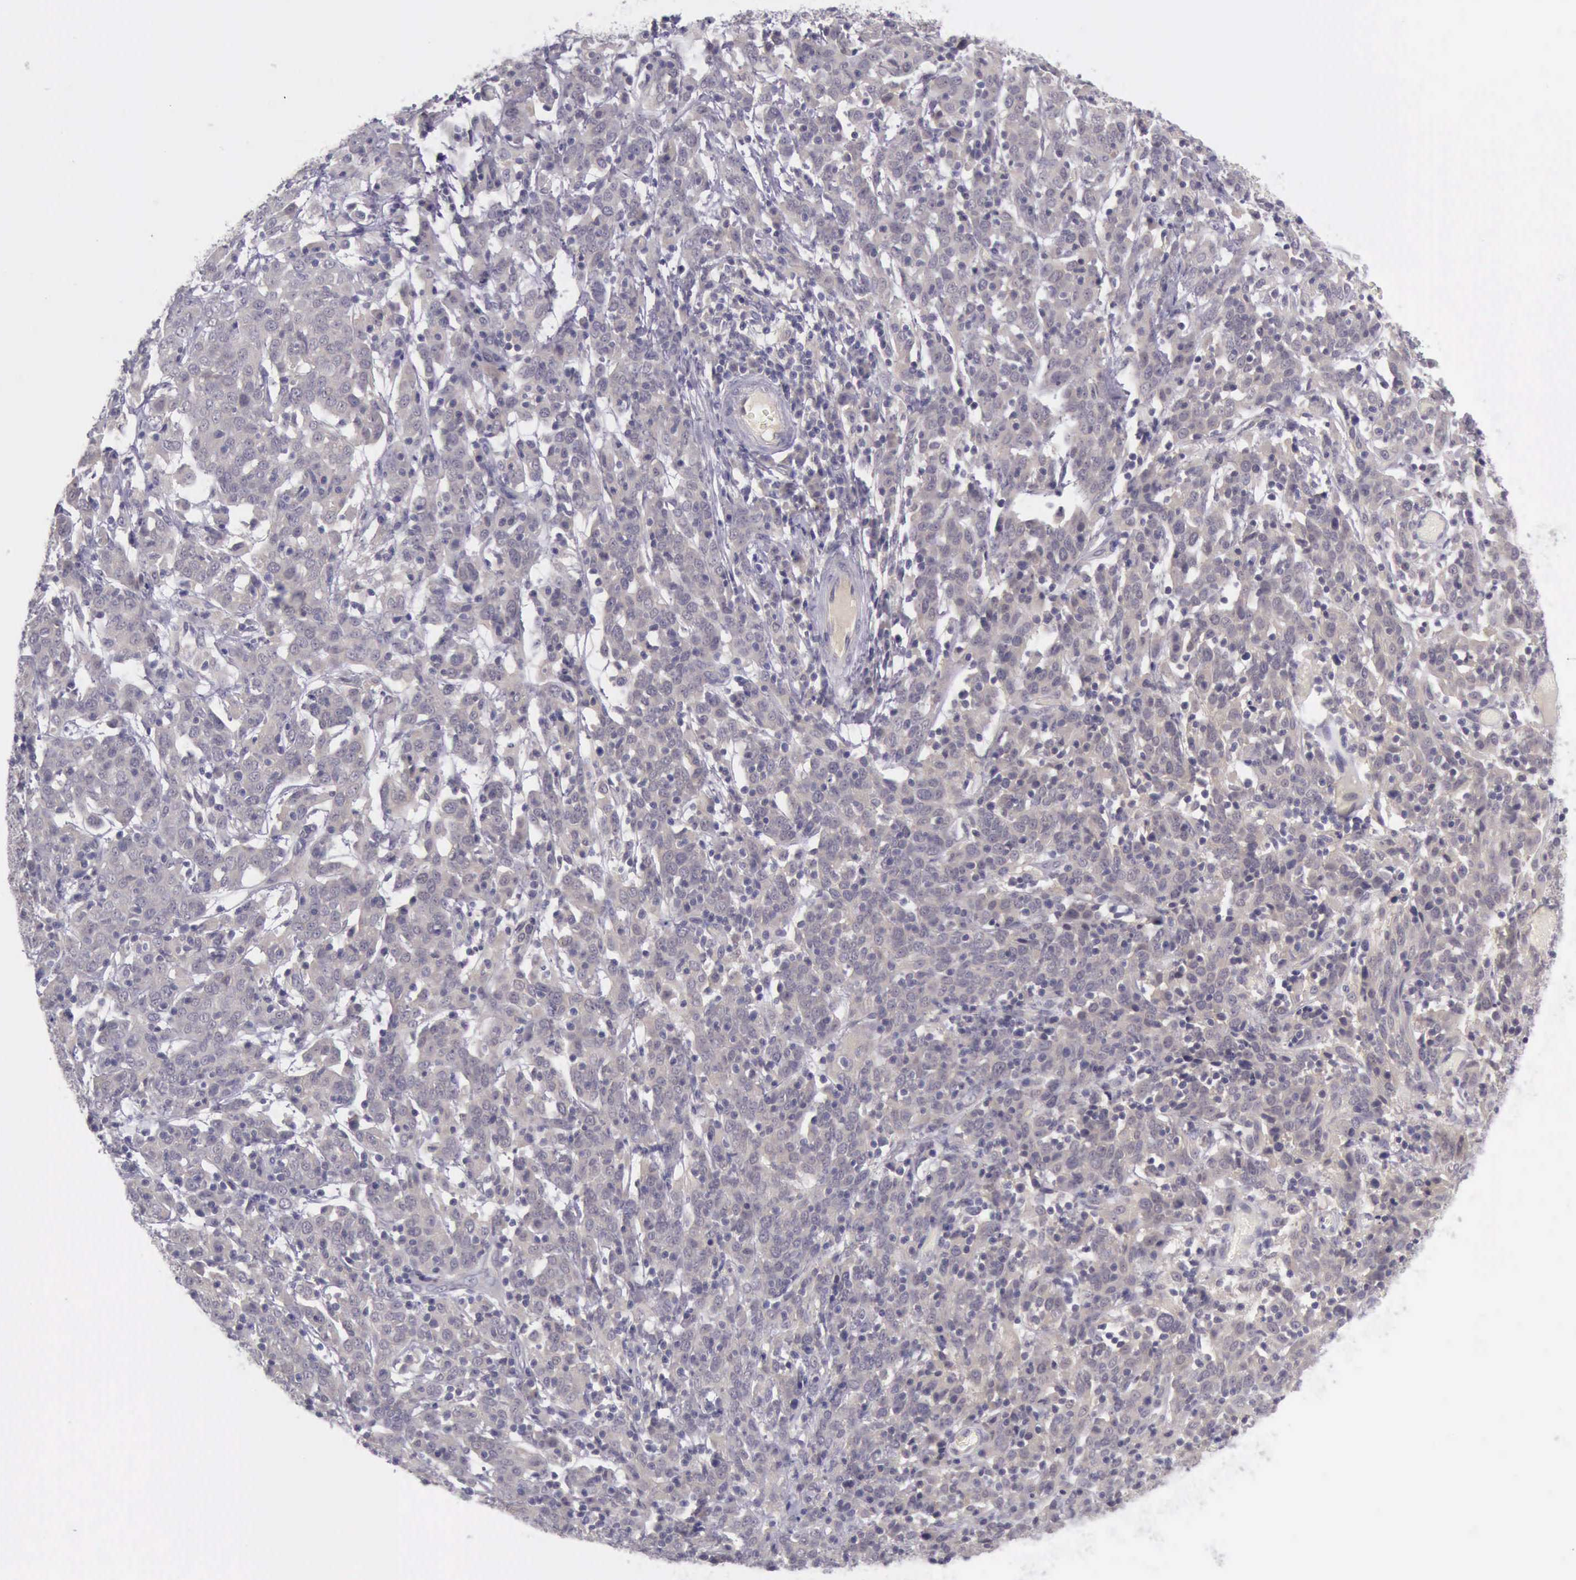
{"staining": {"intensity": "weak", "quantity": ">75%", "location": "cytoplasmic/membranous"}, "tissue": "cervical cancer", "cell_type": "Tumor cells", "image_type": "cancer", "snomed": [{"axis": "morphology", "description": "Normal tissue, NOS"}, {"axis": "morphology", "description": "Squamous cell carcinoma, NOS"}, {"axis": "topography", "description": "Cervix"}], "caption": "Immunohistochemical staining of squamous cell carcinoma (cervical) shows low levels of weak cytoplasmic/membranous protein staining in about >75% of tumor cells.", "gene": "ARNT2", "patient": {"sex": "female", "age": 67}}